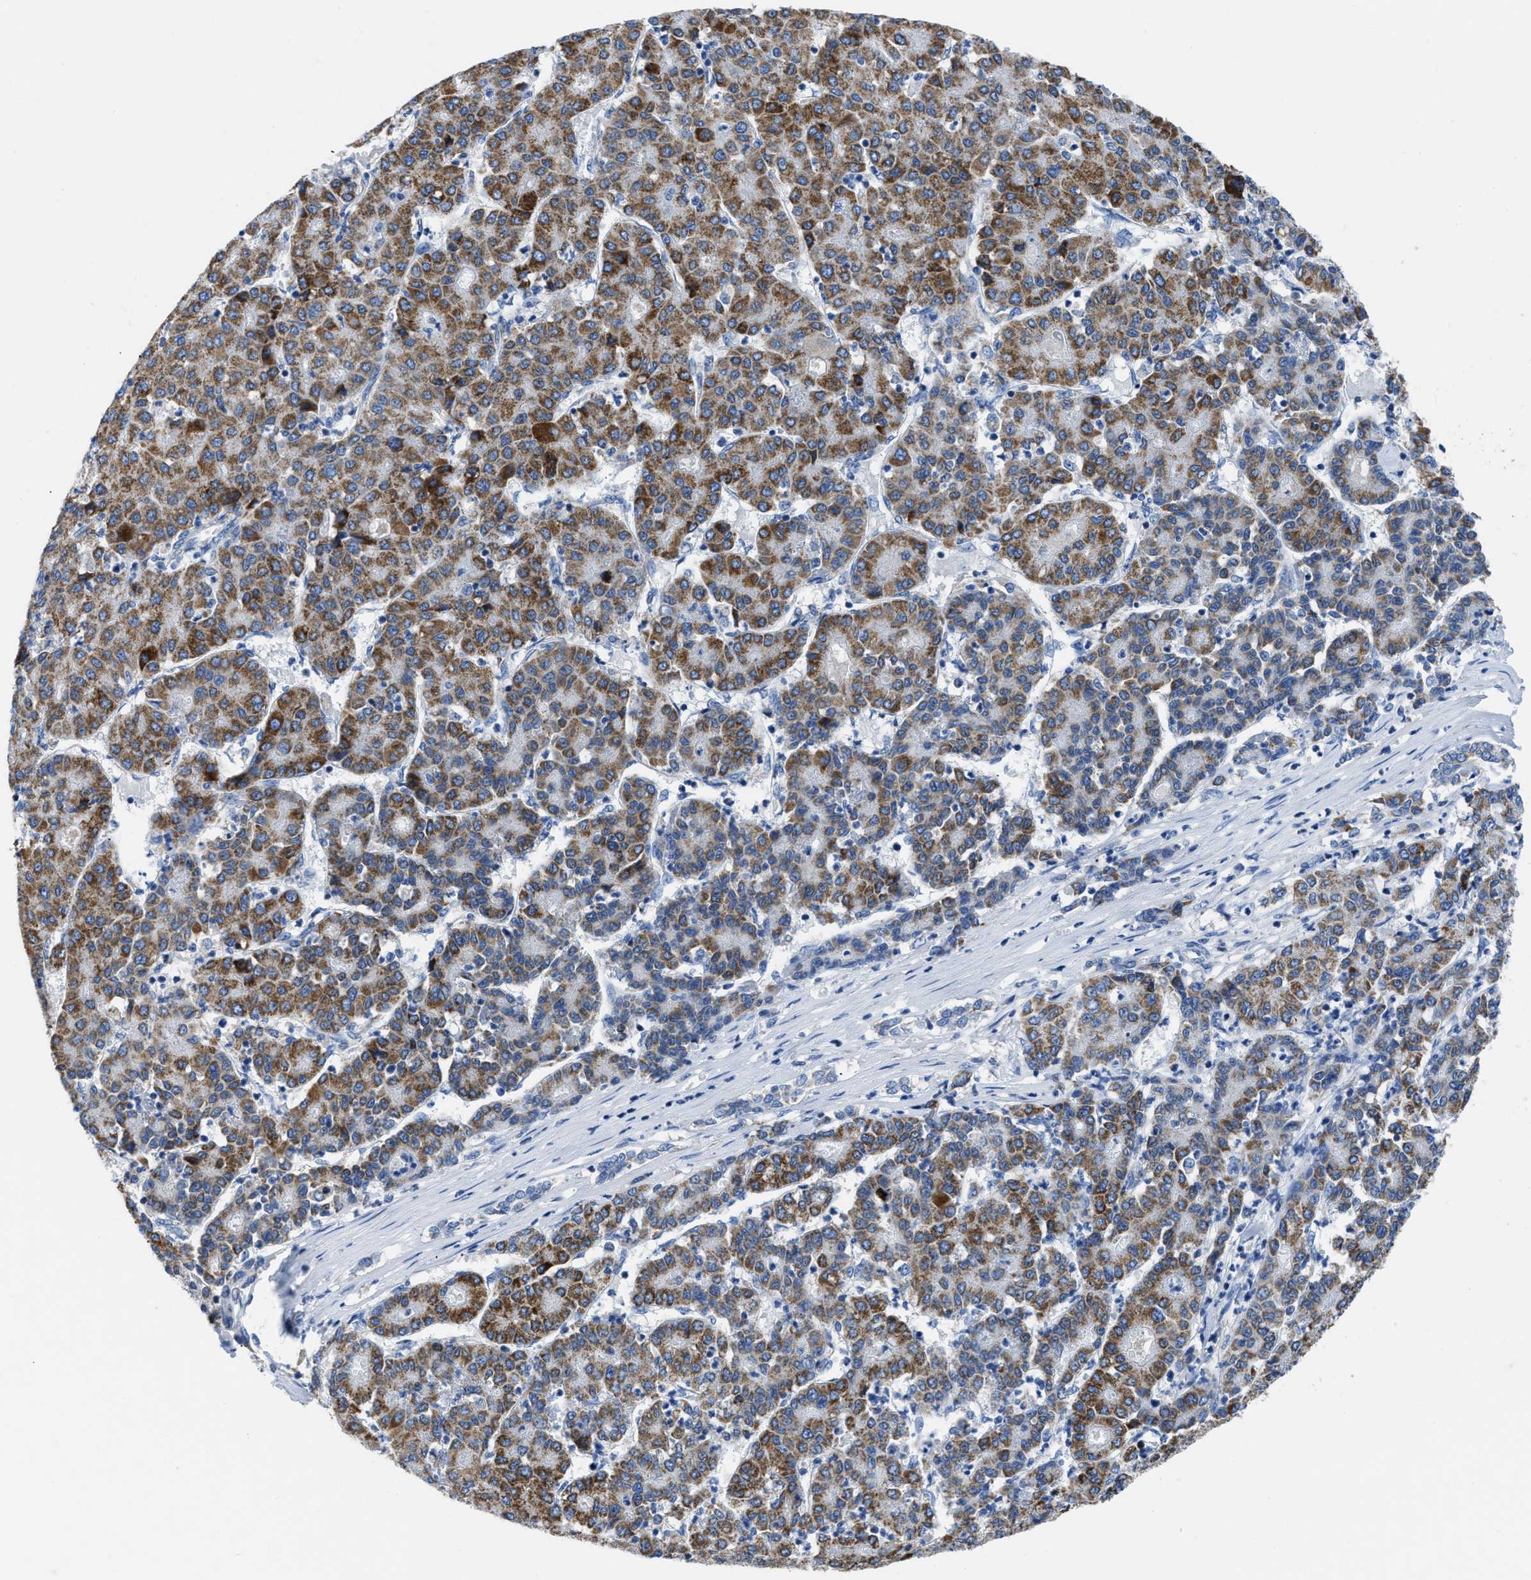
{"staining": {"intensity": "moderate", "quantity": ">75%", "location": "cytoplasmic/membranous"}, "tissue": "liver cancer", "cell_type": "Tumor cells", "image_type": "cancer", "snomed": [{"axis": "morphology", "description": "Carcinoma, Hepatocellular, NOS"}, {"axis": "topography", "description": "Liver"}], "caption": "Protein staining displays moderate cytoplasmic/membranous staining in approximately >75% of tumor cells in liver hepatocellular carcinoma.", "gene": "ETFA", "patient": {"sex": "male", "age": 65}}